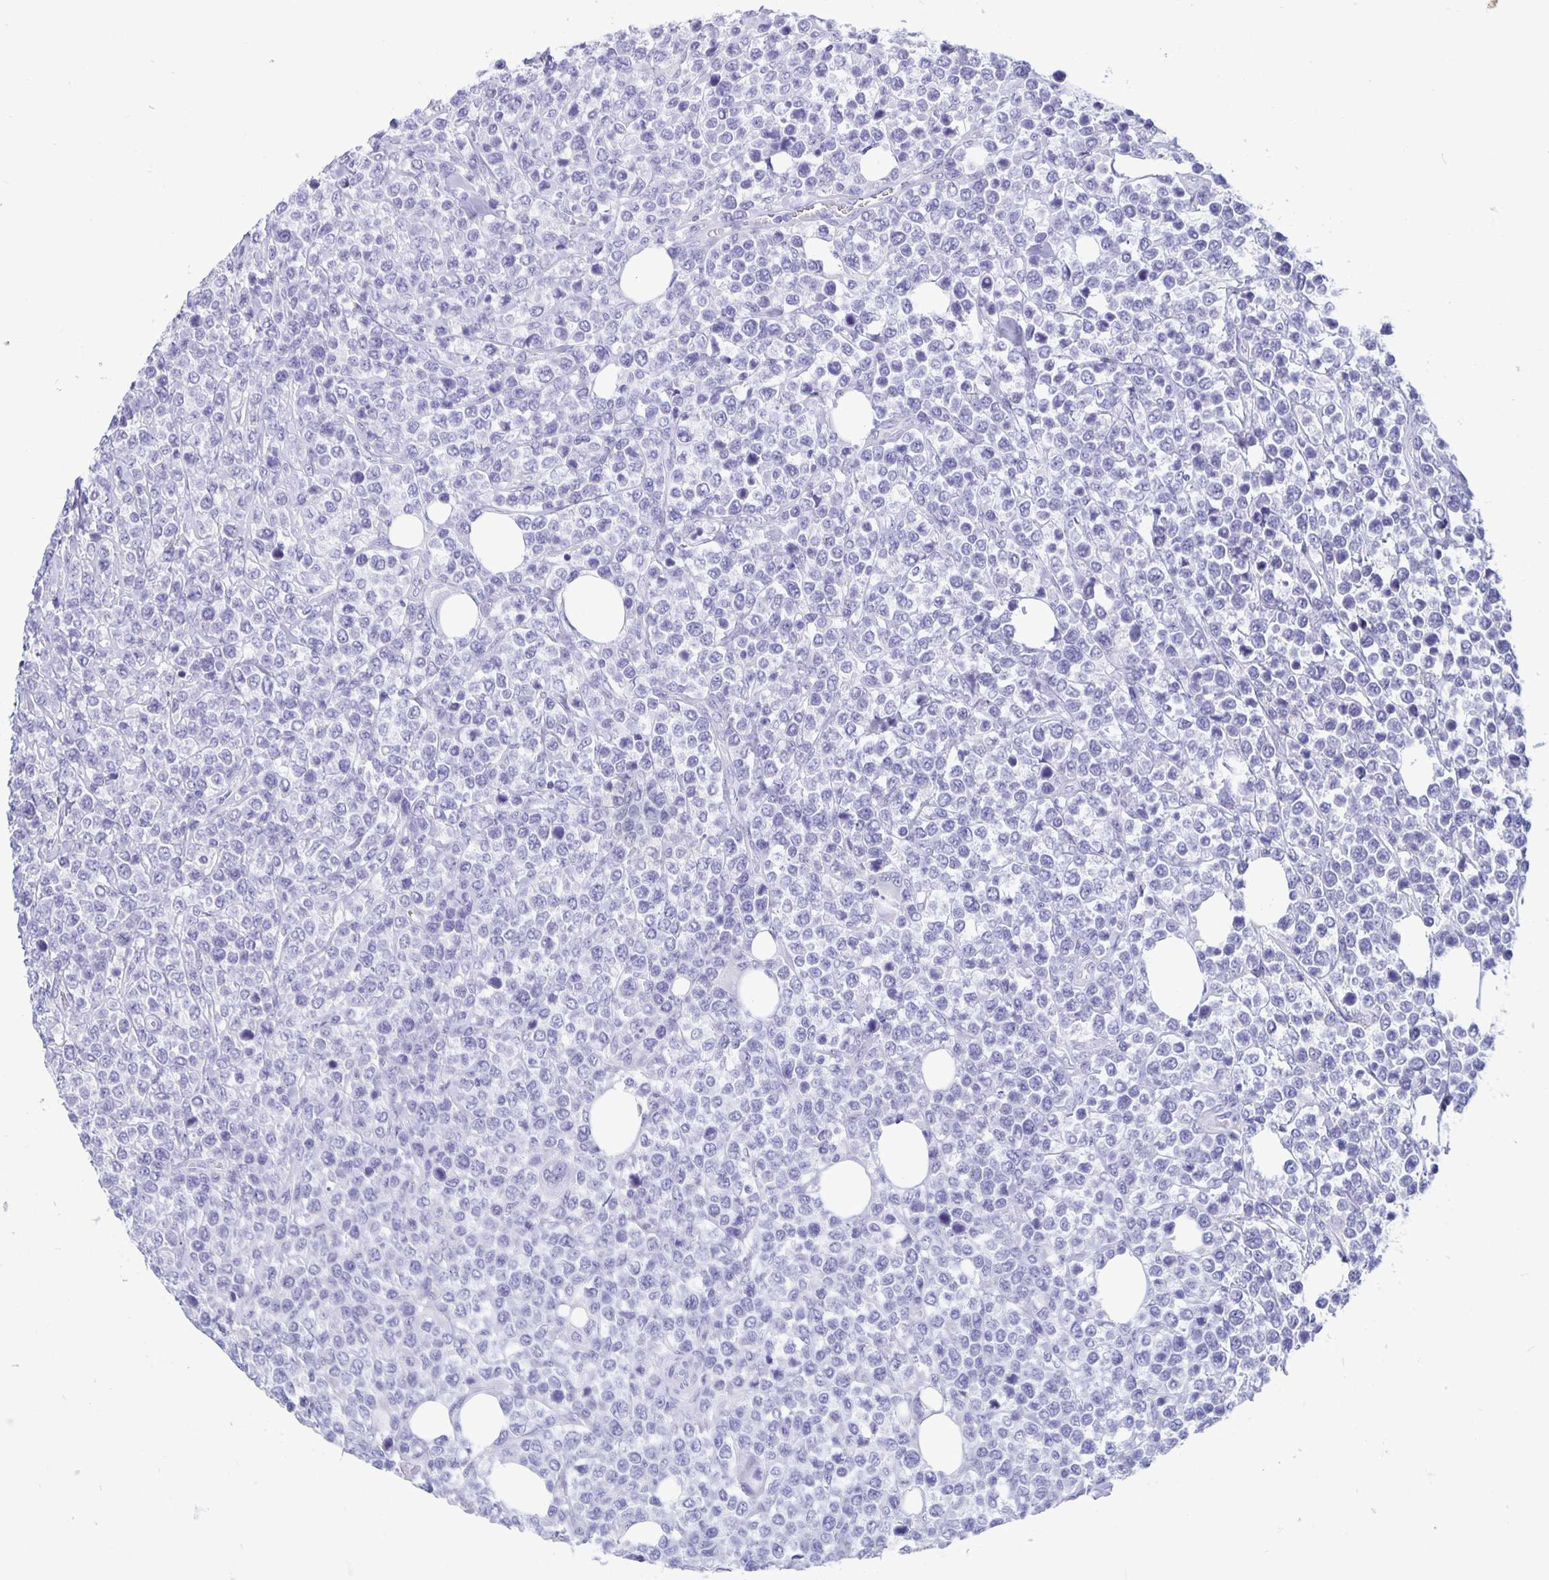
{"staining": {"intensity": "negative", "quantity": "none", "location": "none"}, "tissue": "lymphoma", "cell_type": "Tumor cells", "image_type": "cancer", "snomed": [{"axis": "morphology", "description": "Malignant lymphoma, non-Hodgkin's type, High grade"}, {"axis": "topography", "description": "Soft tissue"}], "caption": "Tumor cells show no significant protein staining in malignant lymphoma, non-Hodgkin's type (high-grade). (DAB (3,3'-diaminobenzidine) immunohistochemistry visualized using brightfield microscopy, high magnification).", "gene": "BPIFA3", "patient": {"sex": "female", "age": 56}}